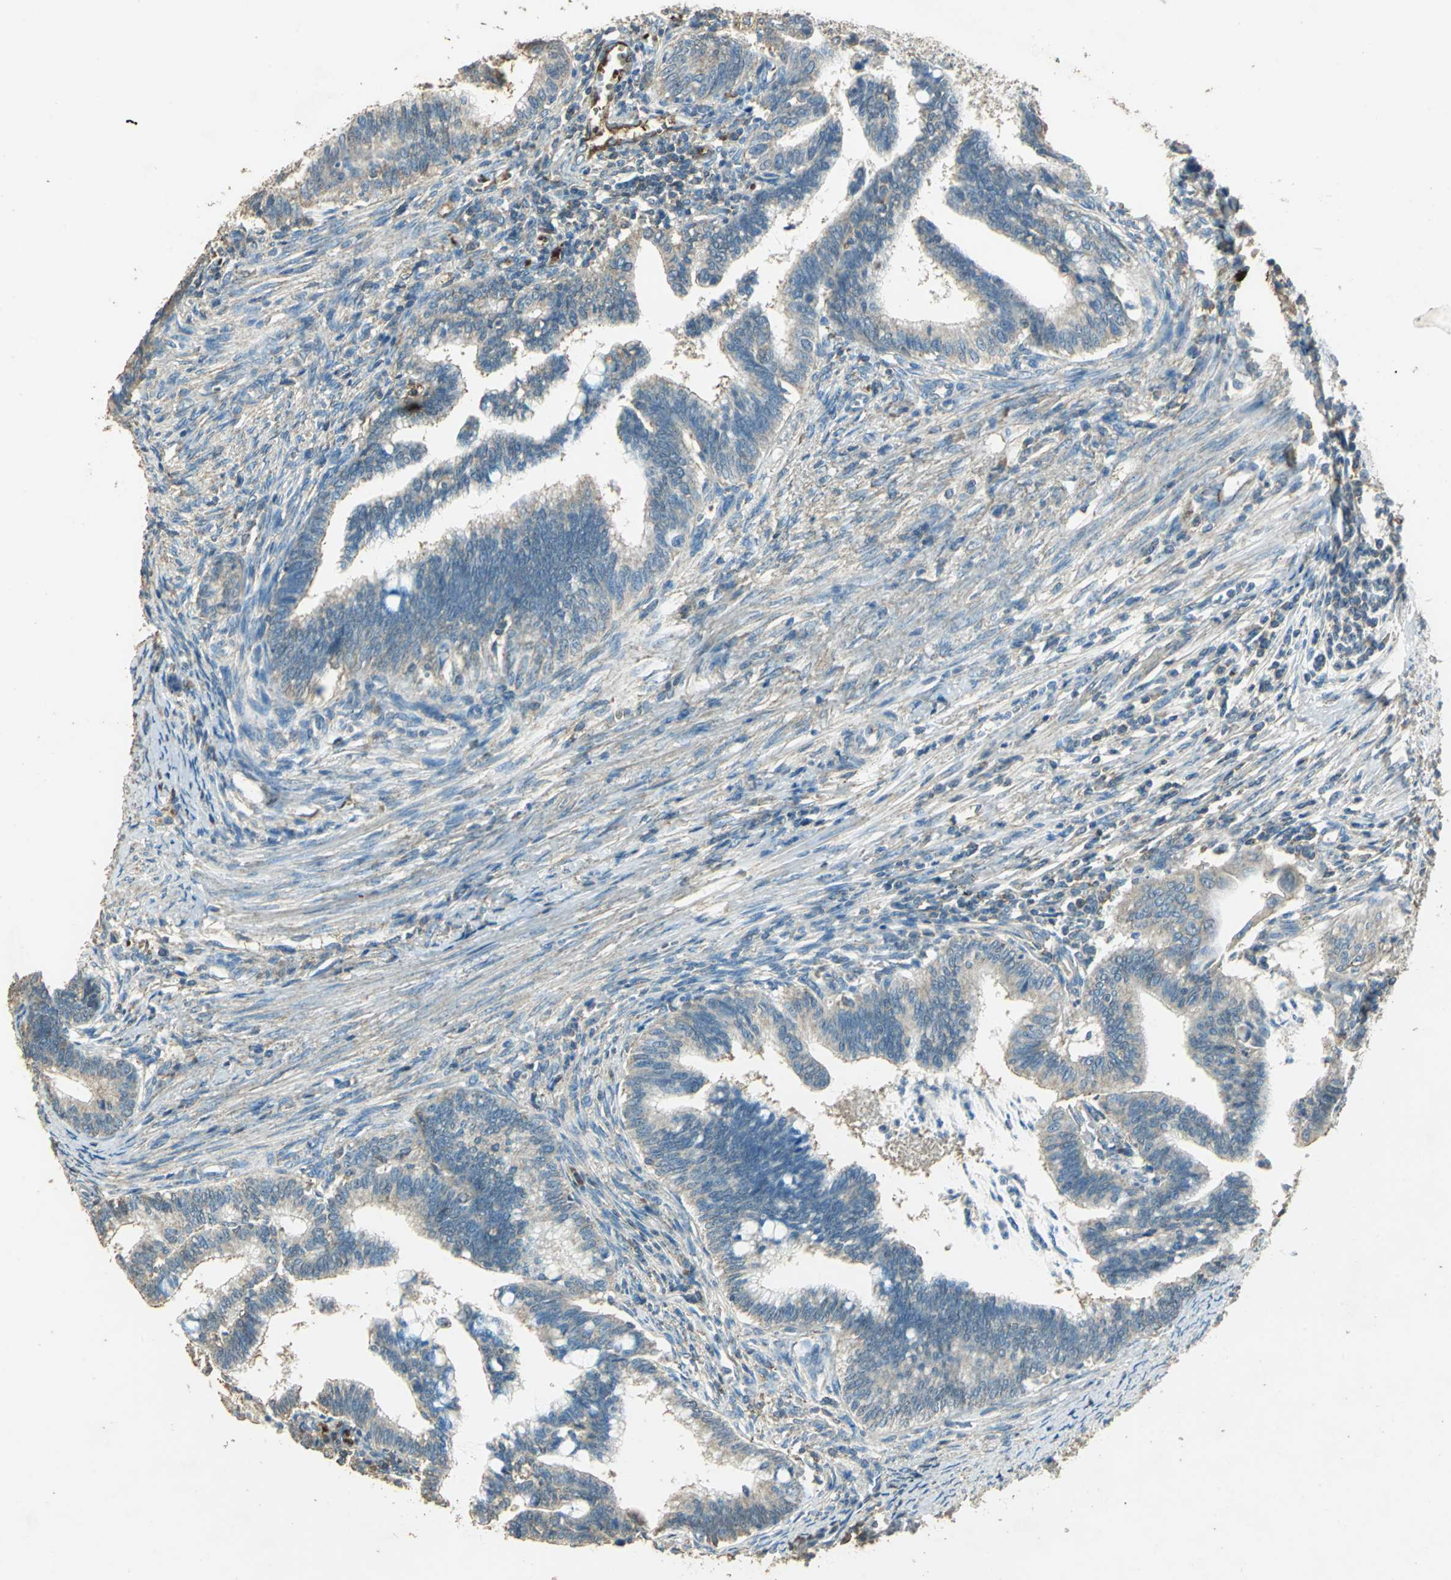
{"staining": {"intensity": "weak", "quantity": "25%-75%", "location": "cytoplasmic/membranous"}, "tissue": "cervical cancer", "cell_type": "Tumor cells", "image_type": "cancer", "snomed": [{"axis": "morphology", "description": "Adenocarcinoma, NOS"}, {"axis": "topography", "description": "Cervix"}], "caption": "Cervical cancer was stained to show a protein in brown. There is low levels of weak cytoplasmic/membranous staining in approximately 25%-75% of tumor cells. (DAB (3,3'-diaminobenzidine) = brown stain, brightfield microscopy at high magnification).", "gene": "TRAPPC2", "patient": {"sex": "female", "age": 36}}